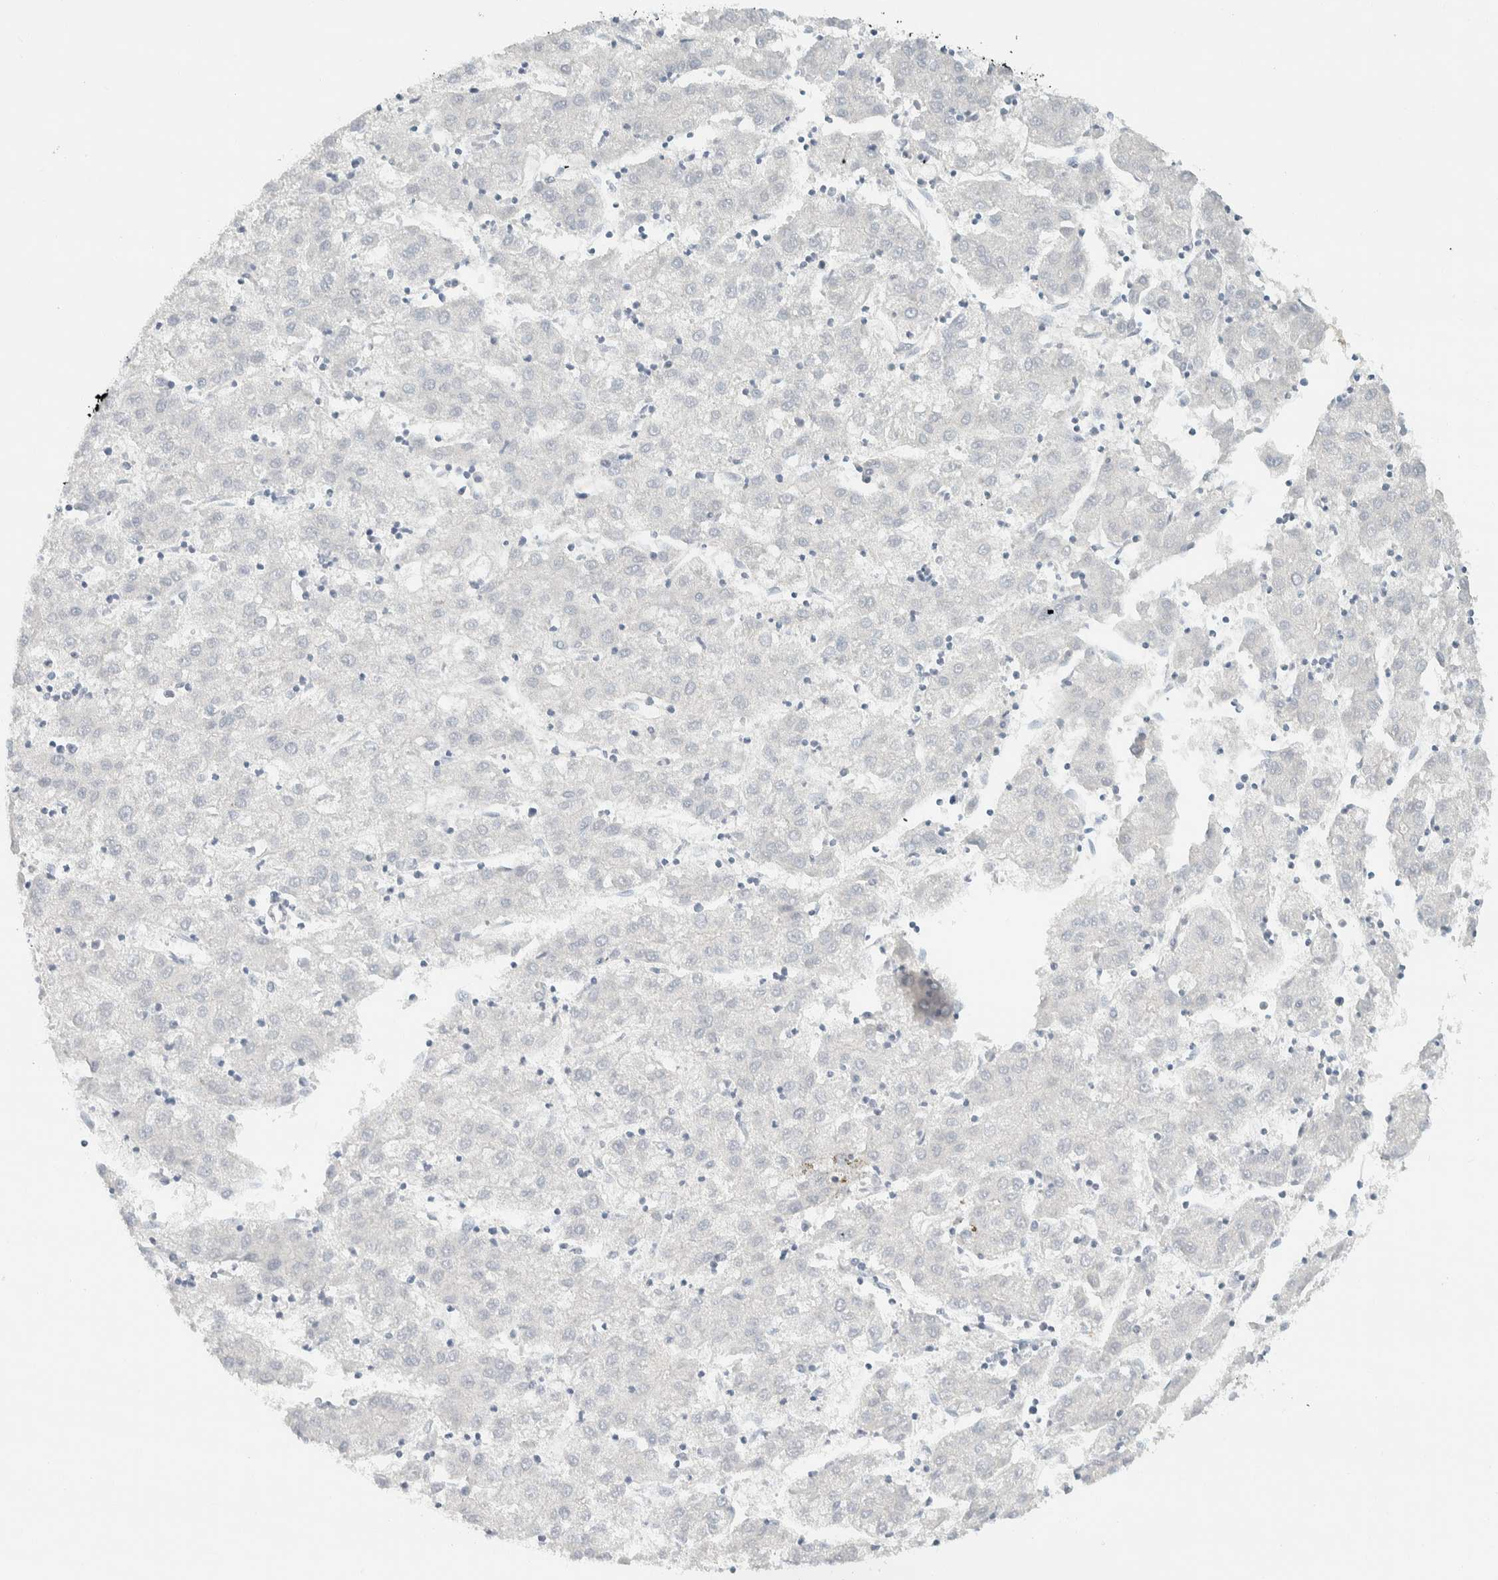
{"staining": {"intensity": "negative", "quantity": "none", "location": "none"}, "tissue": "liver cancer", "cell_type": "Tumor cells", "image_type": "cancer", "snomed": [{"axis": "morphology", "description": "Carcinoma, Hepatocellular, NOS"}, {"axis": "topography", "description": "Liver"}], "caption": "Tumor cells are negative for protein expression in human hepatocellular carcinoma (liver).", "gene": "ALOX12B", "patient": {"sex": "male", "age": 72}}